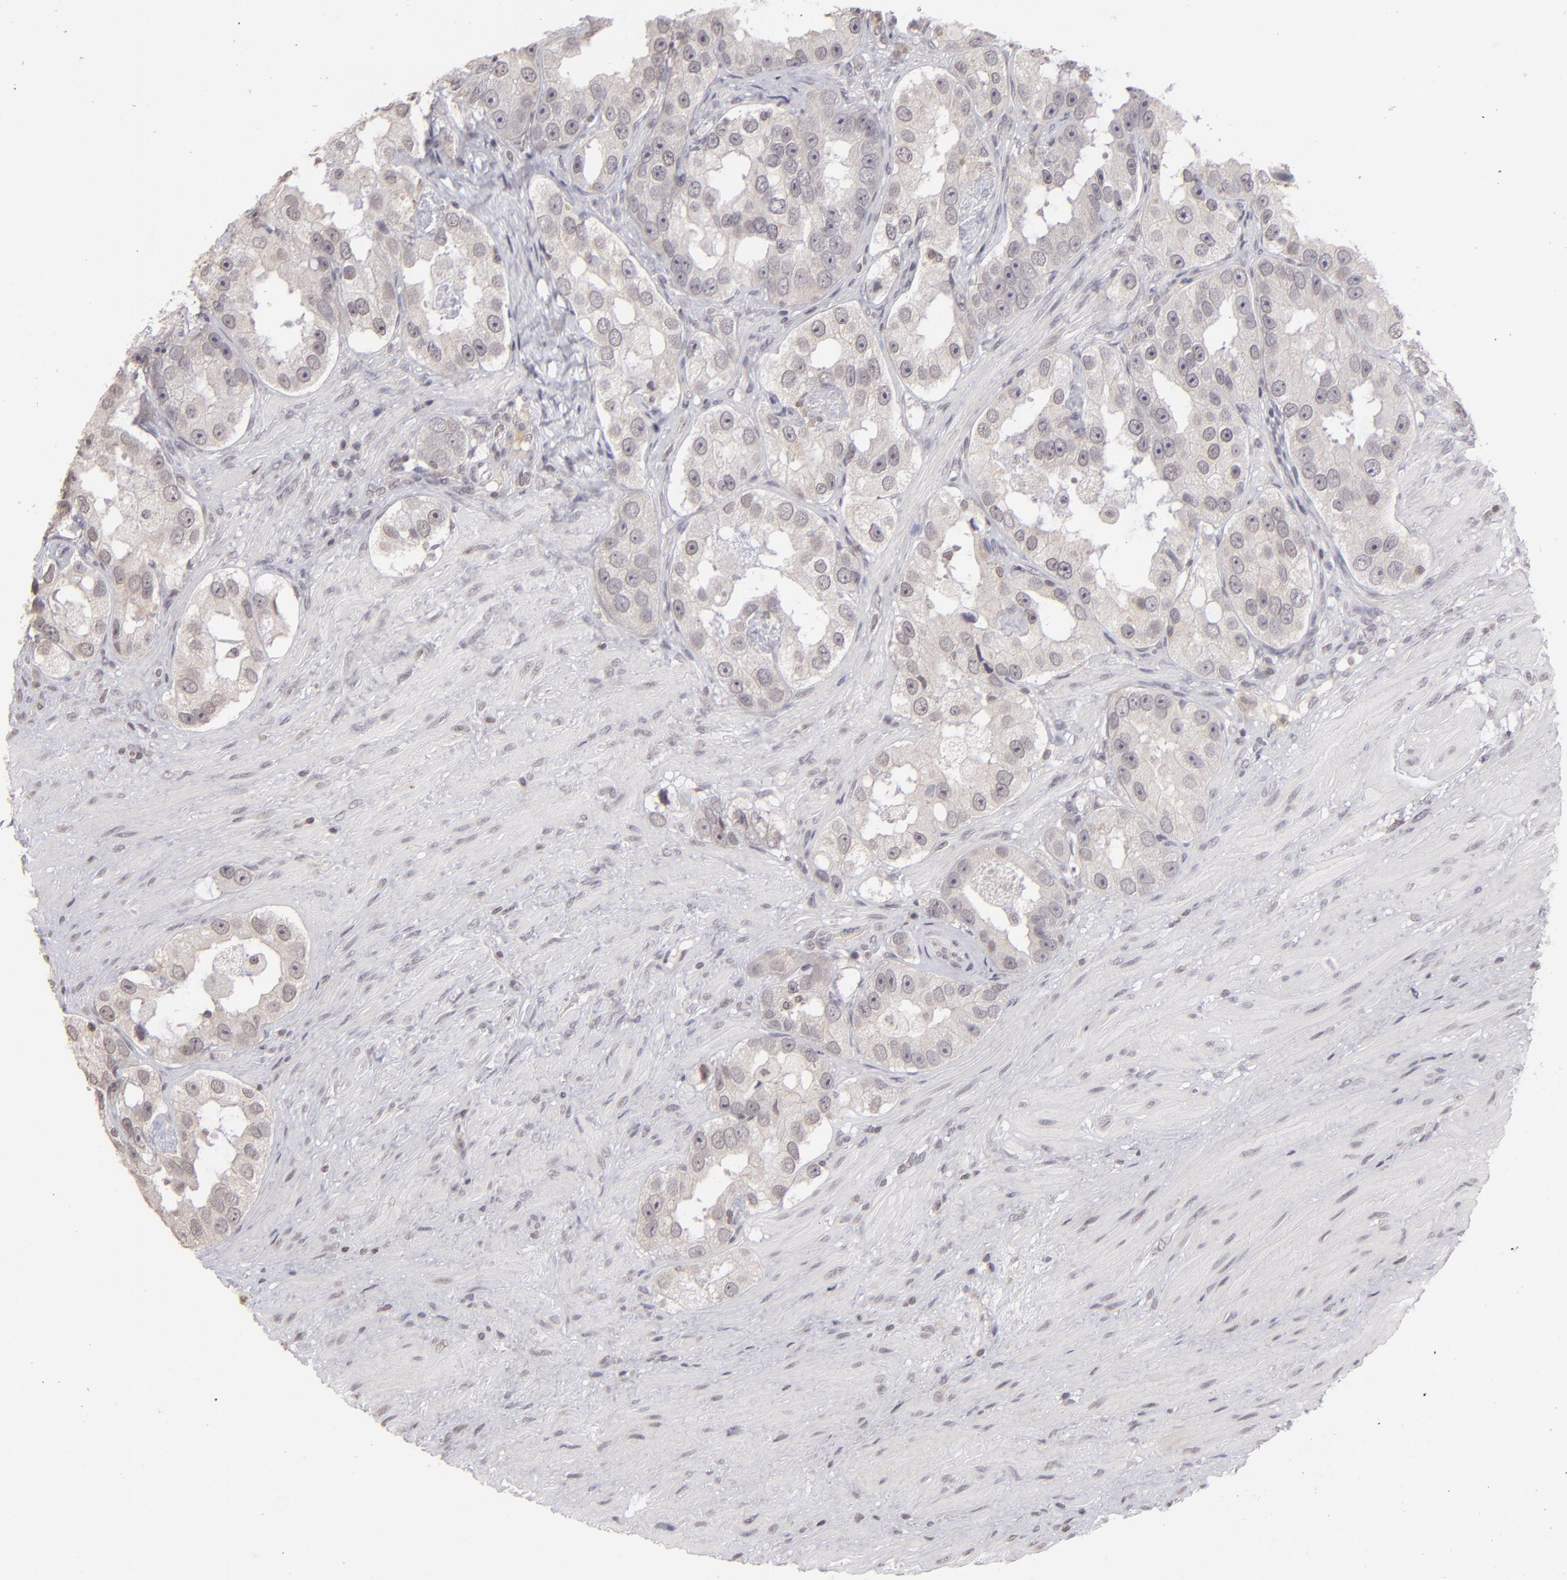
{"staining": {"intensity": "negative", "quantity": "none", "location": "none"}, "tissue": "prostate cancer", "cell_type": "Tumor cells", "image_type": "cancer", "snomed": [{"axis": "morphology", "description": "Adenocarcinoma, High grade"}, {"axis": "topography", "description": "Prostate"}], "caption": "Immunohistochemistry micrograph of prostate cancer stained for a protein (brown), which reveals no staining in tumor cells.", "gene": "CLDN2", "patient": {"sex": "male", "age": 63}}